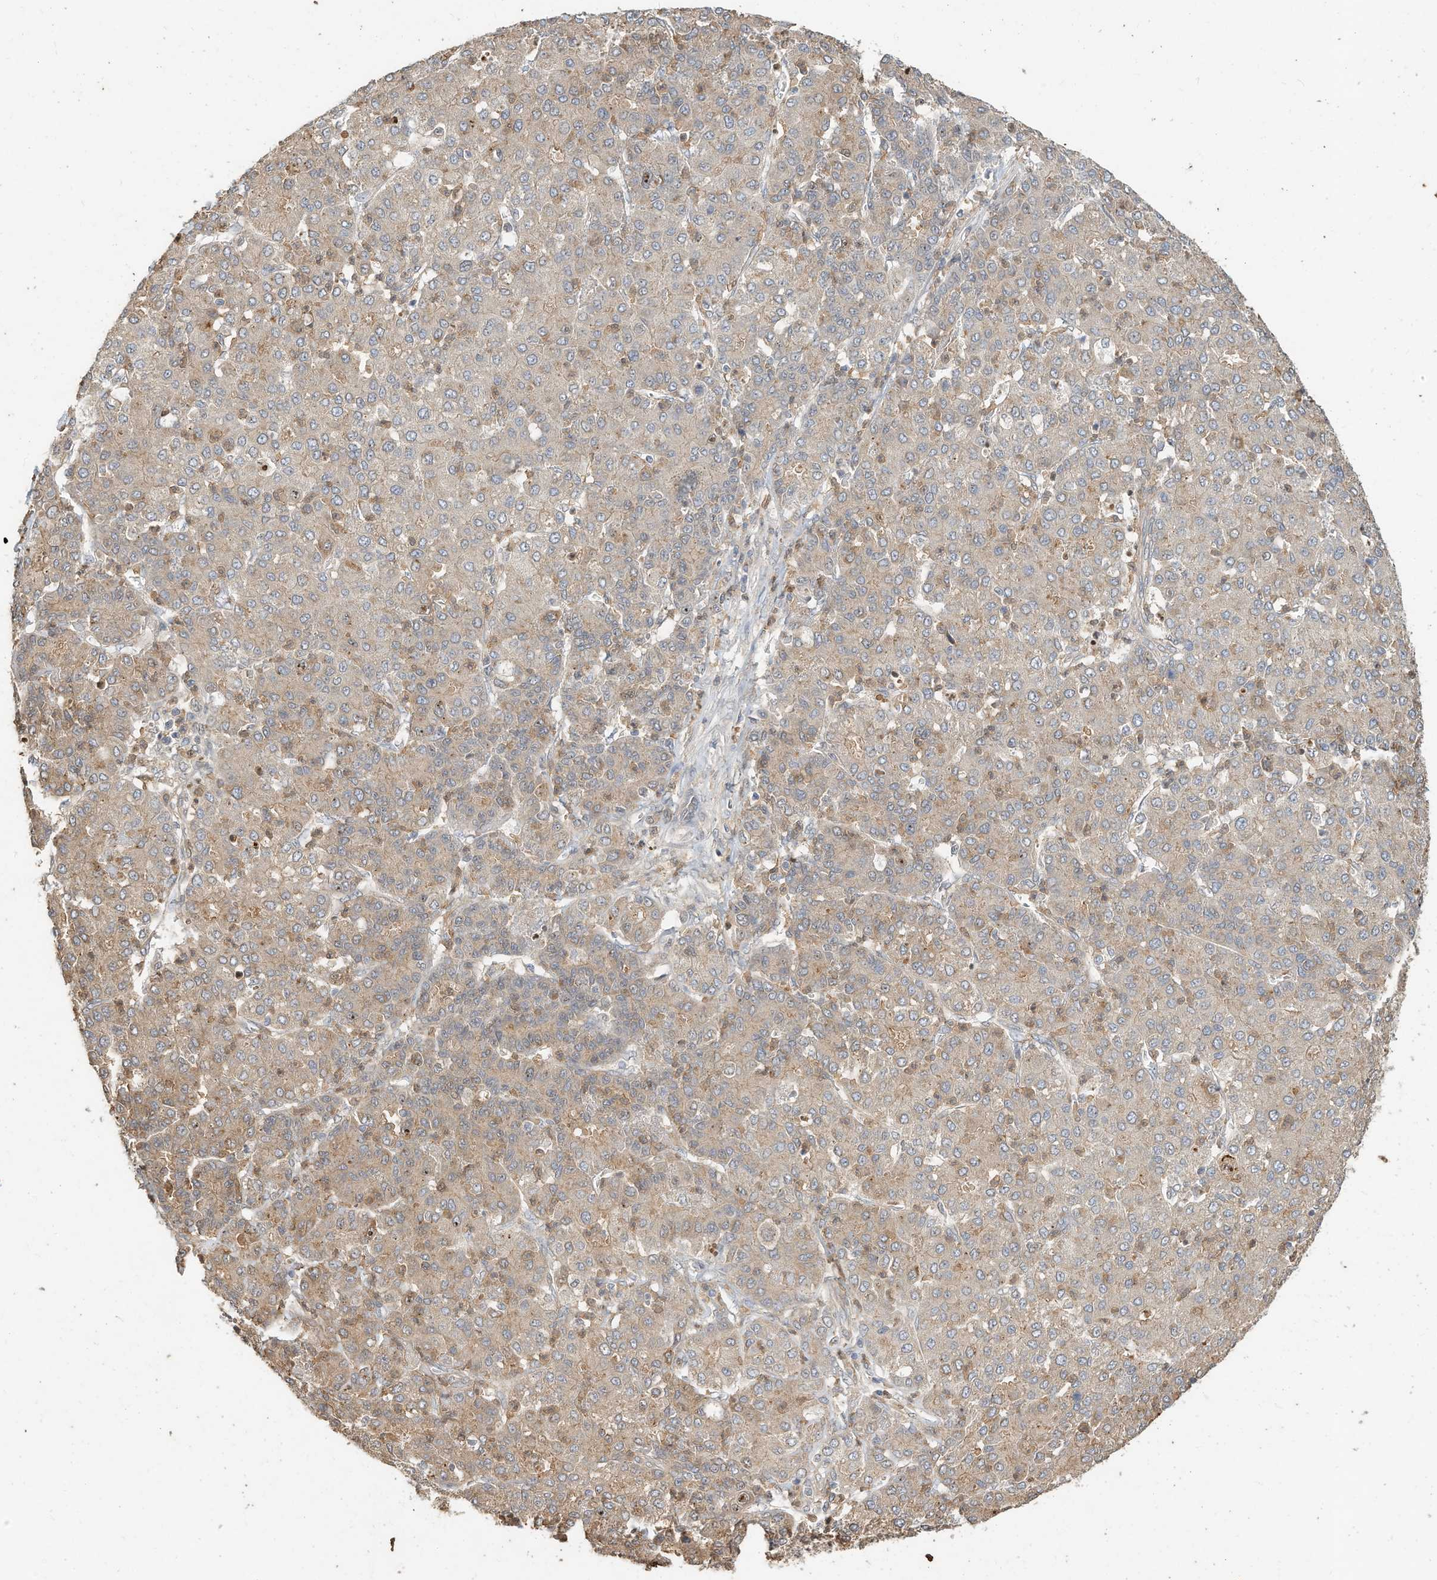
{"staining": {"intensity": "weak", "quantity": "25%-75%", "location": "cytoplasmic/membranous"}, "tissue": "liver cancer", "cell_type": "Tumor cells", "image_type": "cancer", "snomed": [{"axis": "morphology", "description": "Carcinoma, Hepatocellular, NOS"}, {"axis": "topography", "description": "Liver"}], "caption": "Liver cancer was stained to show a protein in brown. There is low levels of weak cytoplasmic/membranous expression in about 25%-75% of tumor cells.", "gene": "OFD1", "patient": {"sex": "male", "age": 65}}